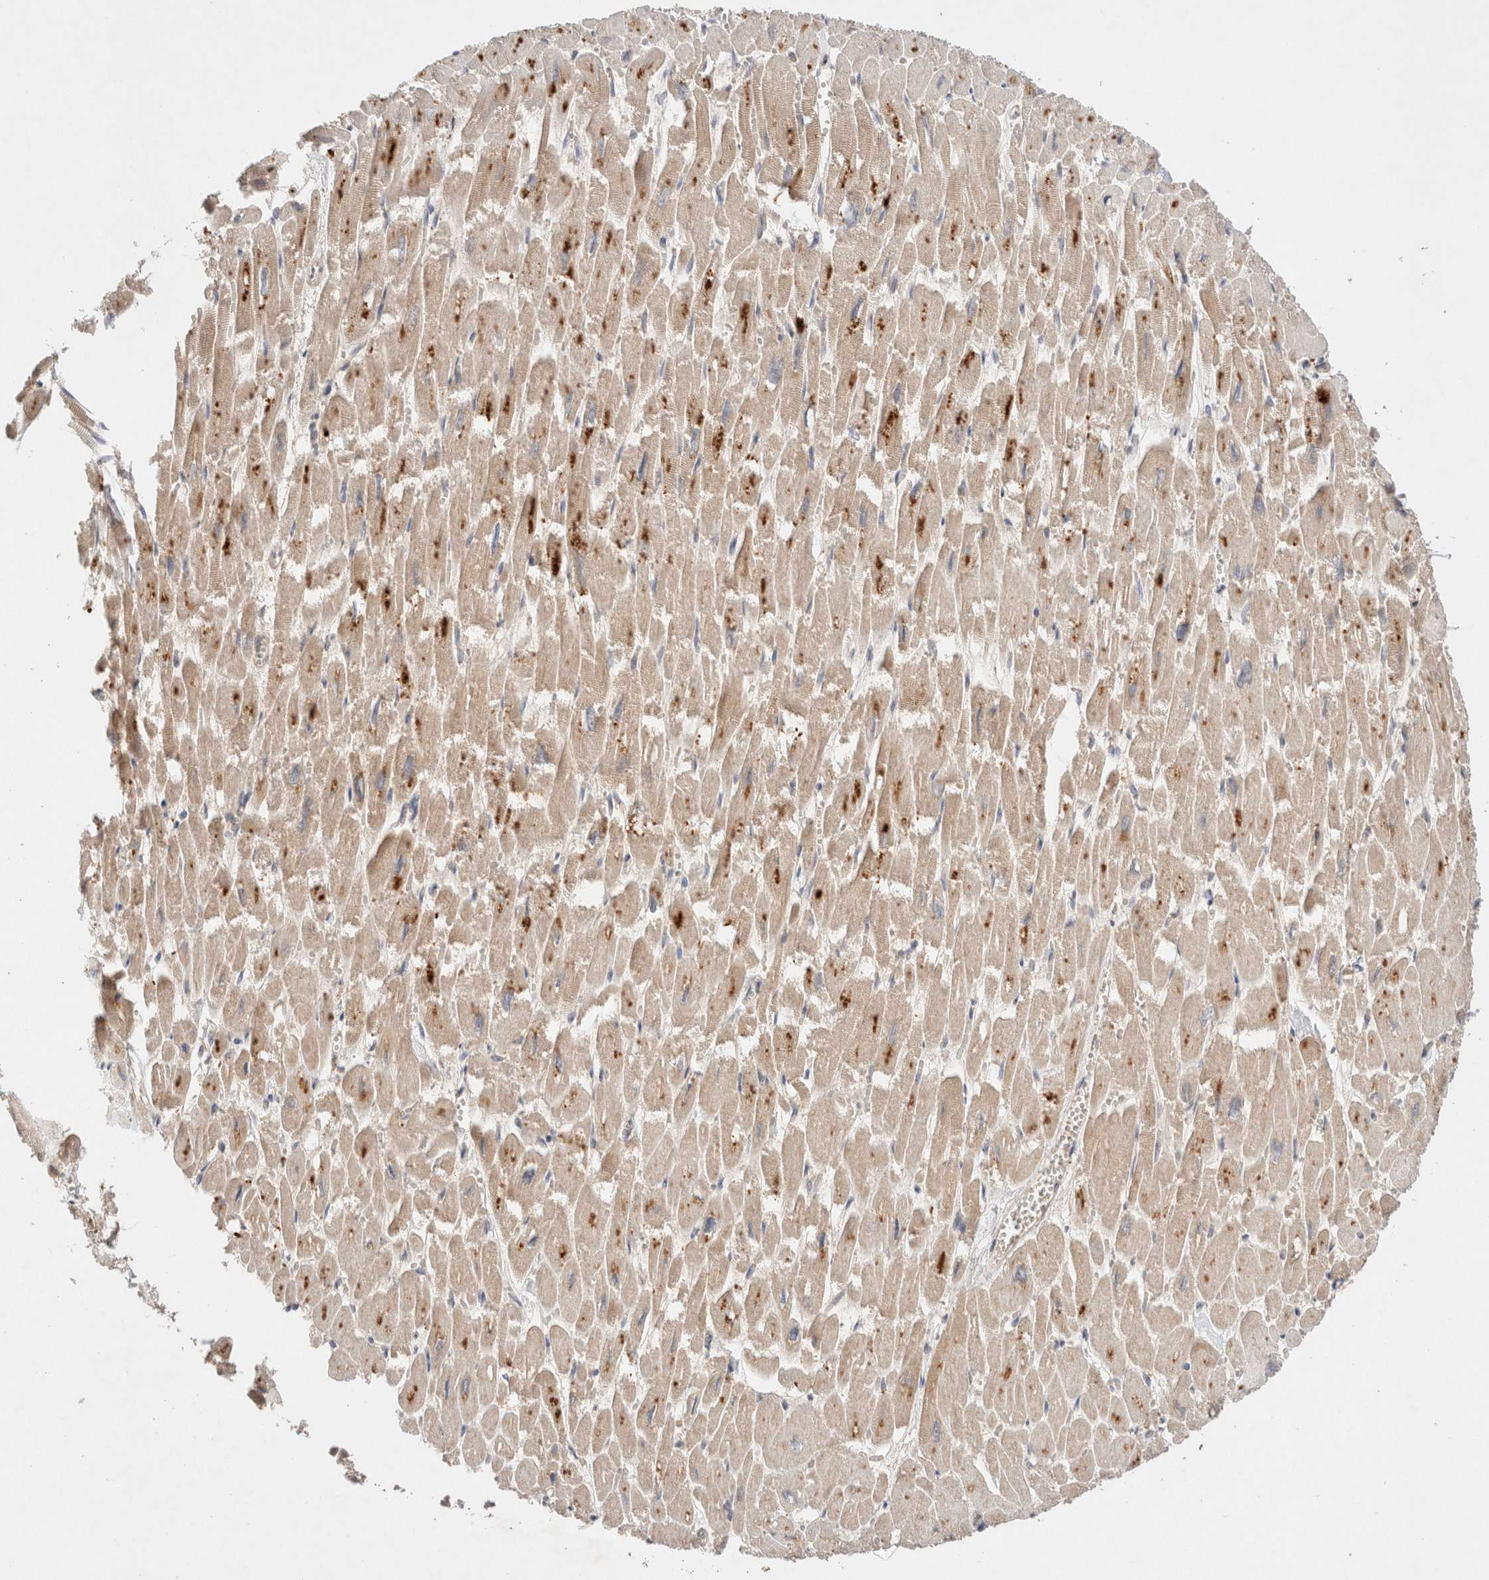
{"staining": {"intensity": "moderate", "quantity": ">75%", "location": "cytoplasmic/membranous"}, "tissue": "heart muscle", "cell_type": "Cardiomyocytes", "image_type": "normal", "snomed": [{"axis": "morphology", "description": "Normal tissue, NOS"}, {"axis": "topography", "description": "Heart"}], "caption": "Heart muscle stained with IHC reveals moderate cytoplasmic/membranous expression in about >75% of cardiomyocytes.", "gene": "KLHL20", "patient": {"sex": "male", "age": 54}}